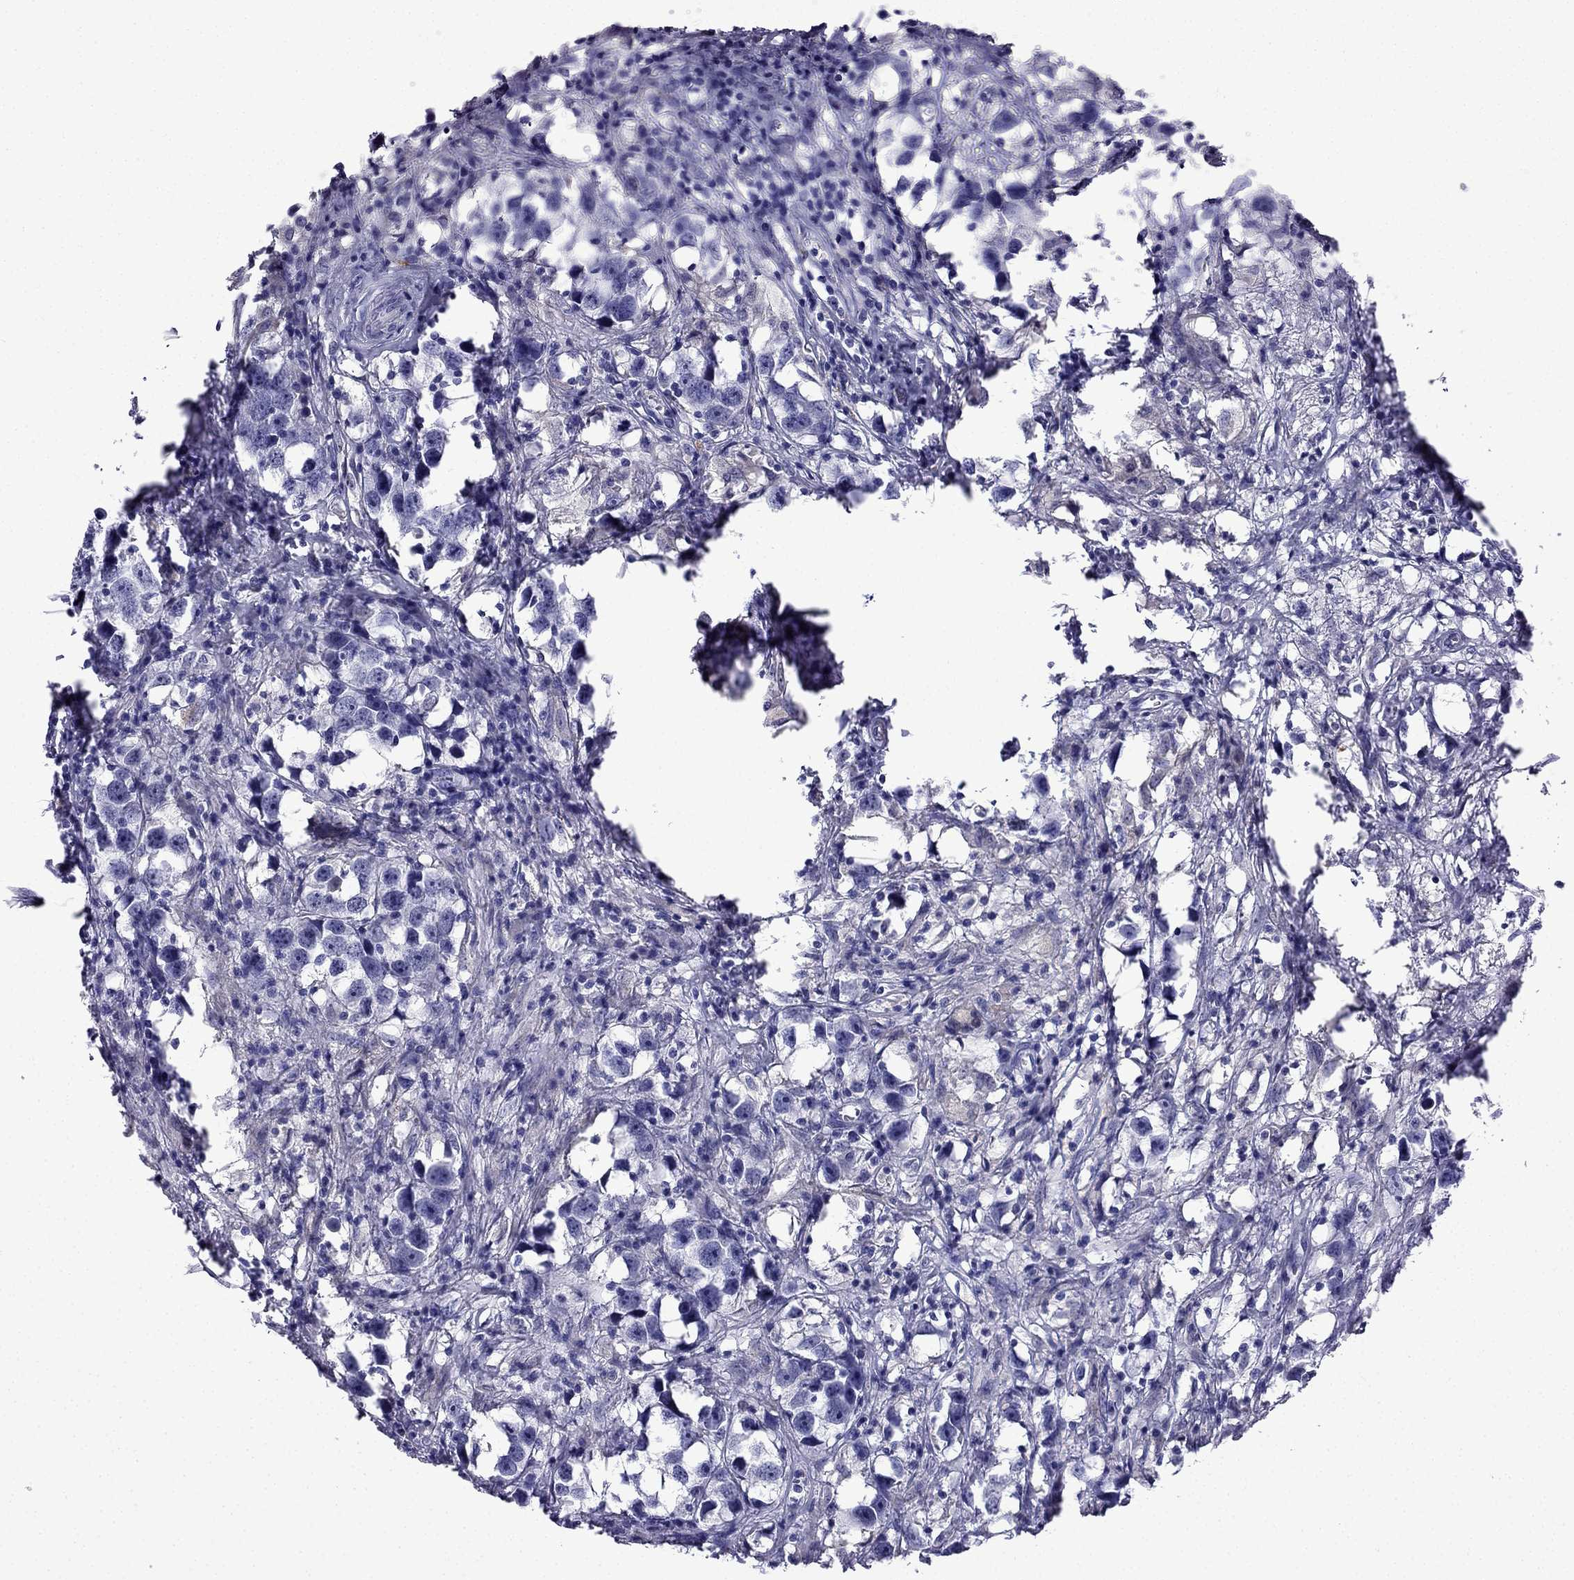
{"staining": {"intensity": "negative", "quantity": "none", "location": "none"}, "tissue": "testis cancer", "cell_type": "Tumor cells", "image_type": "cancer", "snomed": [{"axis": "morphology", "description": "Seminoma, NOS"}, {"axis": "topography", "description": "Testis"}], "caption": "Immunohistochemistry (IHC) of testis seminoma demonstrates no positivity in tumor cells.", "gene": "TSSK4", "patient": {"sex": "male", "age": 49}}